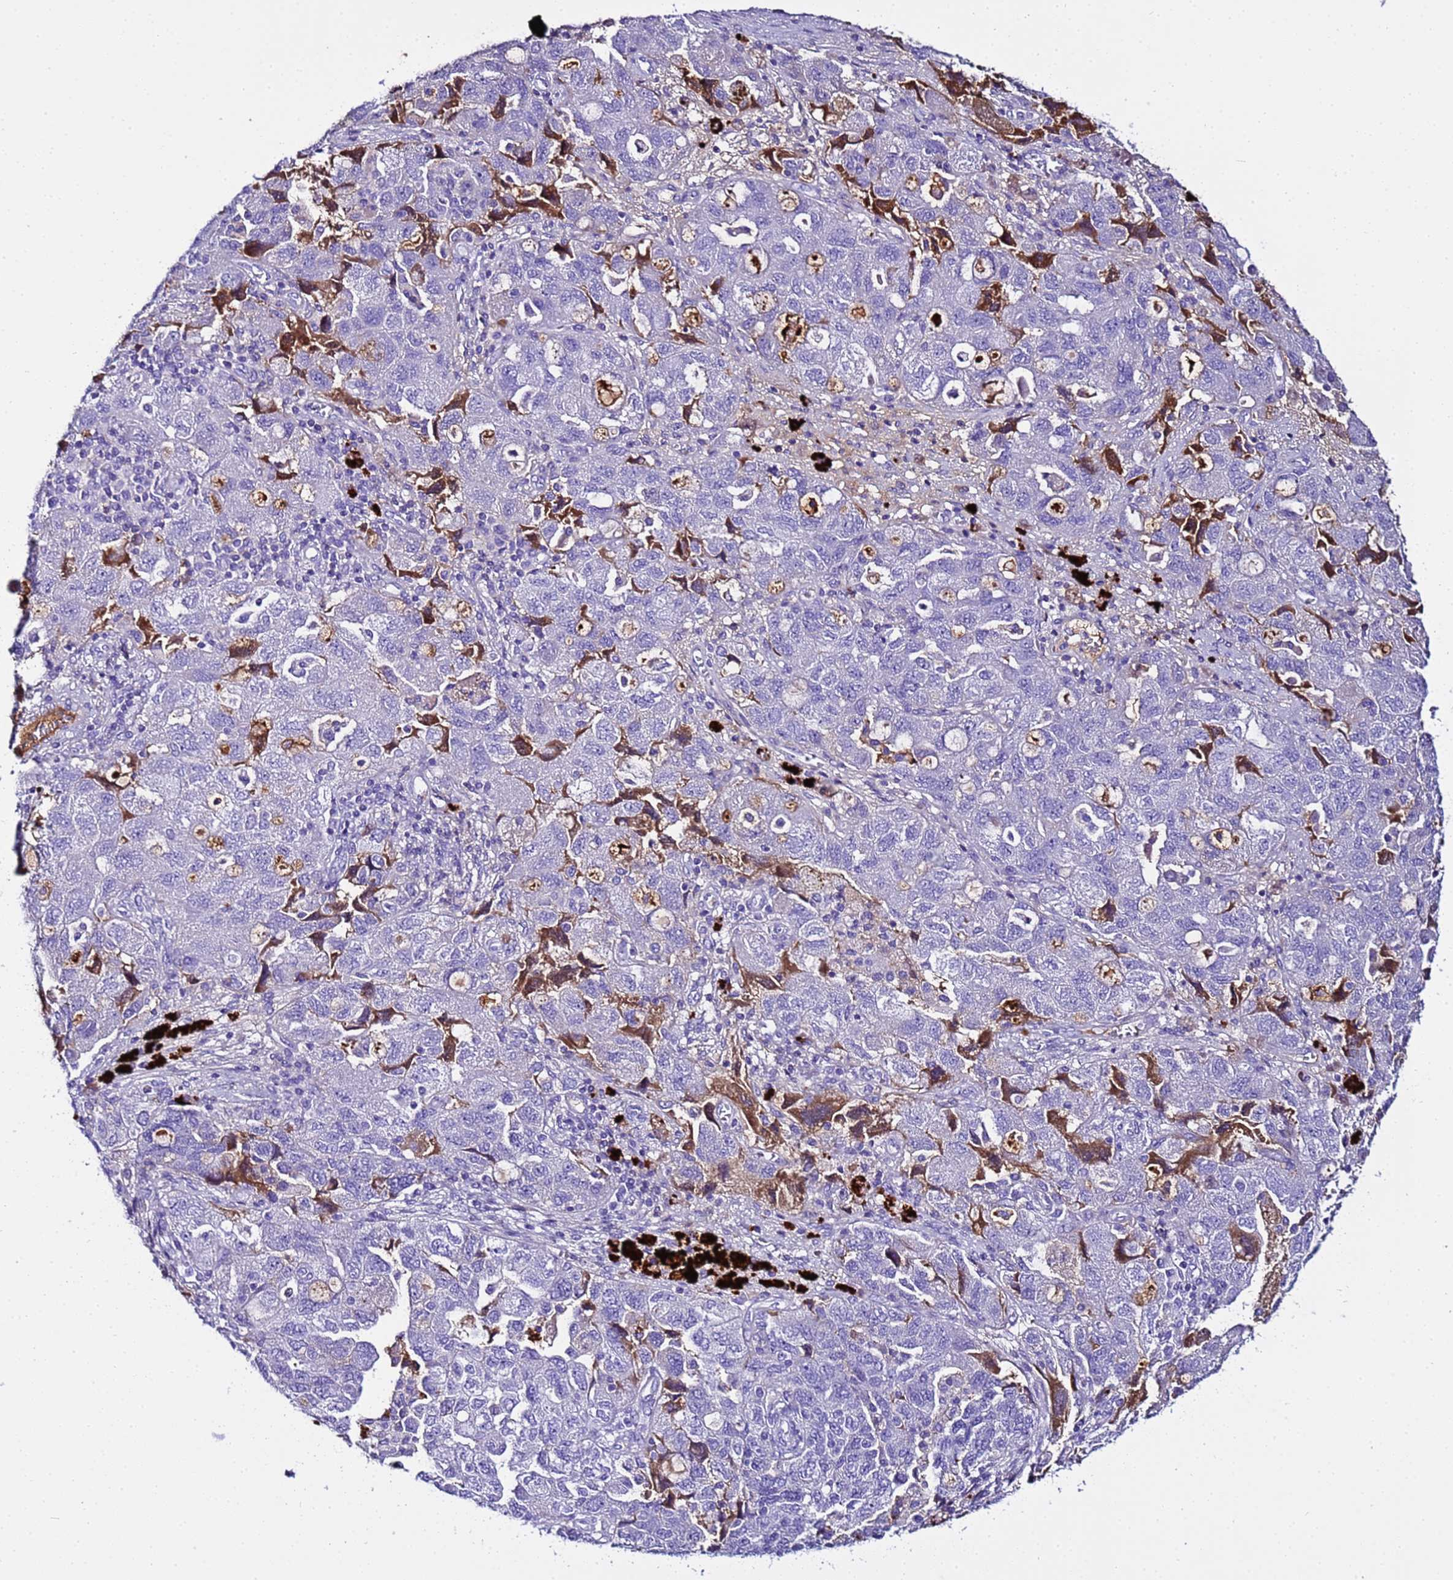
{"staining": {"intensity": "moderate", "quantity": "<25%", "location": "cytoplasmic/membranous"}, "tissue": "ovarian cancer", "cell_type": "Tumor cells", "image_type": "cancer", "snomed": [{"axis": "morphology", "description": "Carcinoma, NOS"}, {"axis": "morphology", "description": "Cystadenocarcinoma, serous, NOS"}, {"axis": "topography", "description": "Ovary"}], "caption": "Immunohistochemical staining of carcinoma (ovarian) shows low levels of moderate cytoplasmic/membranous staining in about <25% of tumor cells.", "gene": "CFHR2", "patient": {"sex": "female", "age": 69}}